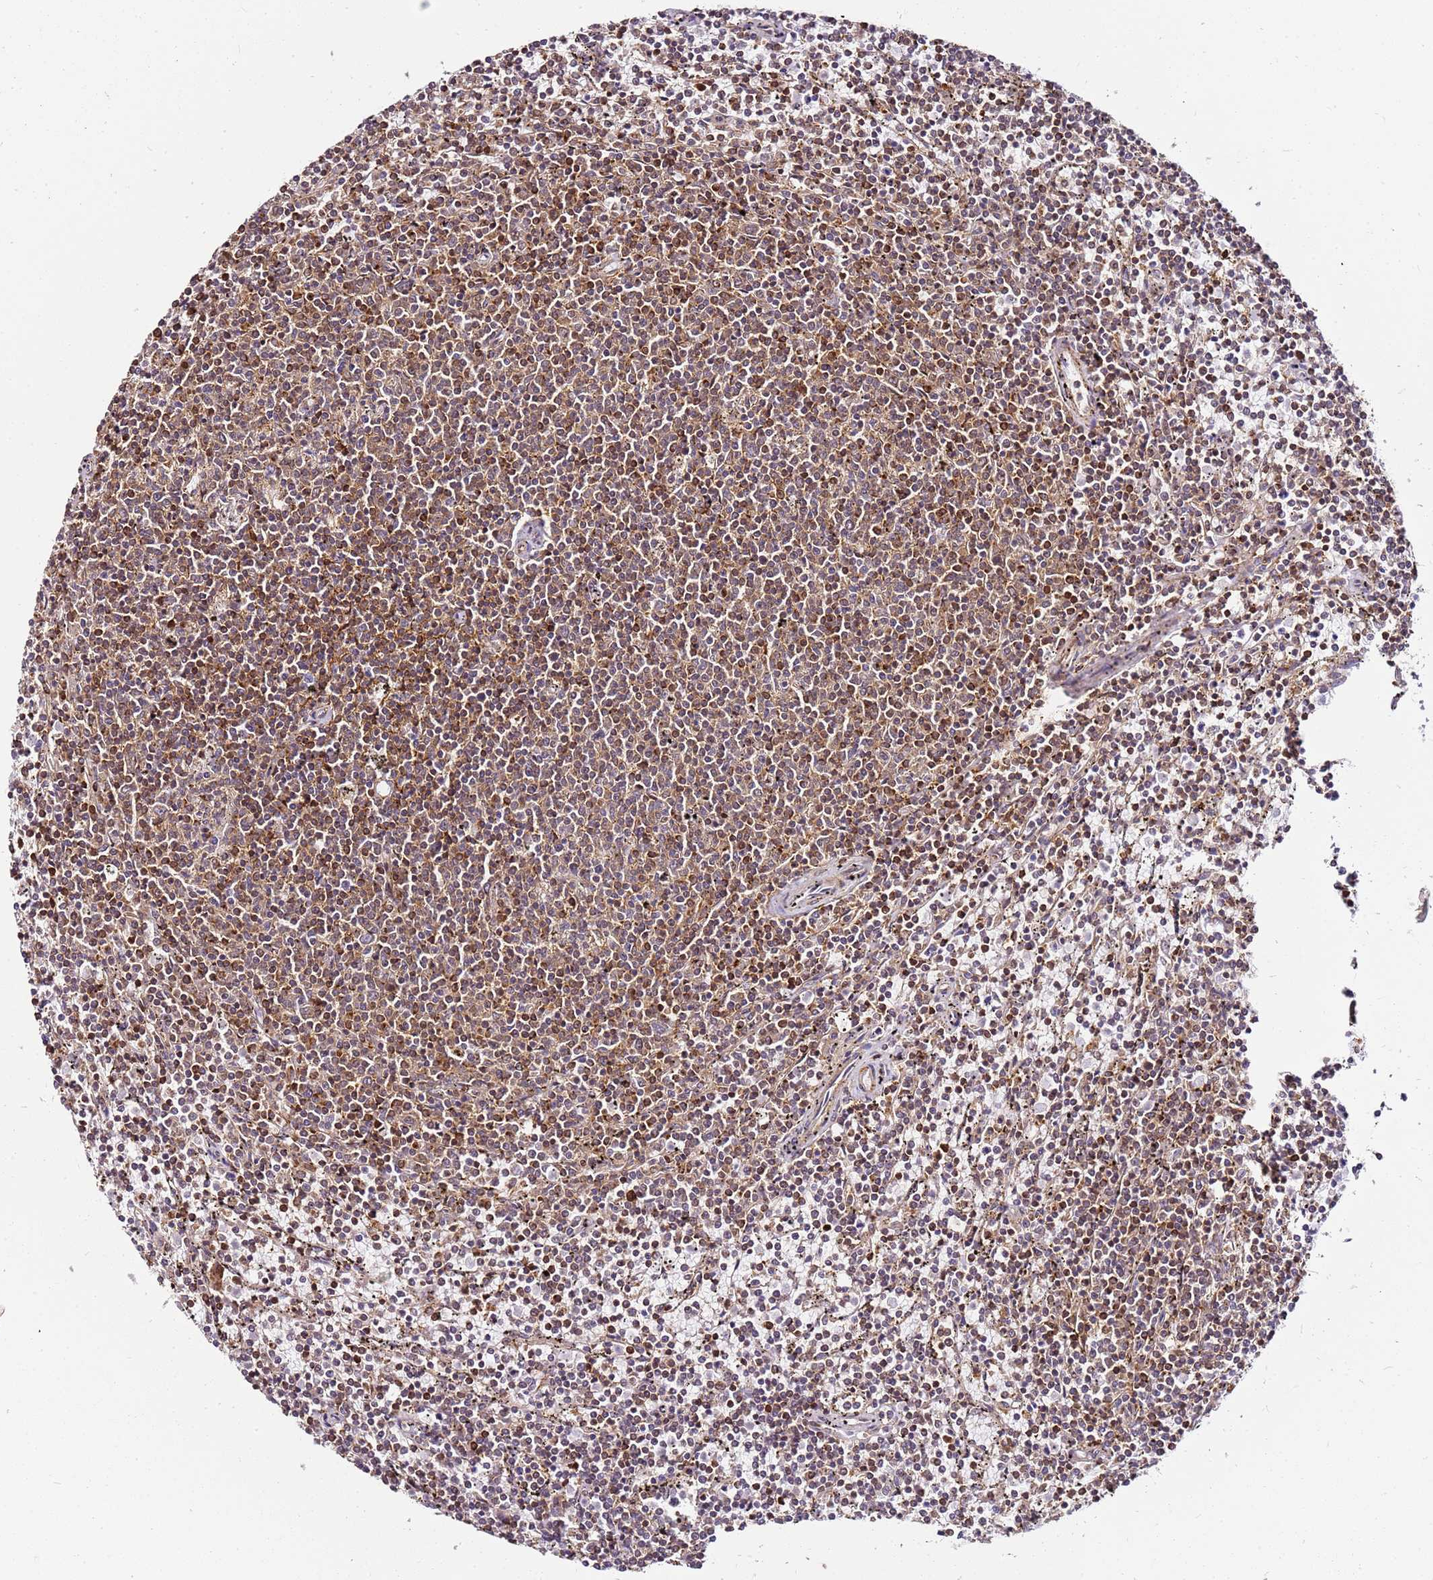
{"staining": {"intensity": "moderate", "quantity": ">75%", "location": "cytoplasmic/membranous"}, "tissue": "lymphoma", "cell_type": "Tumor cells", "image_type": "cancer", "snomed": [{"axis": "morphology", "description": "Malignant lymphoma, non-Hodgkin's type, Low grade"}, {"axis": "topography", "description": "Spleen"}], "caption": "Lymphoma was stained to show a protein in brown. There is medium levels of moderate cytoplasmic/membranous expression in about >75% of tumor cells.", "gene": "PIH1D1", "patient": {"sex": "female", "age": 50}}